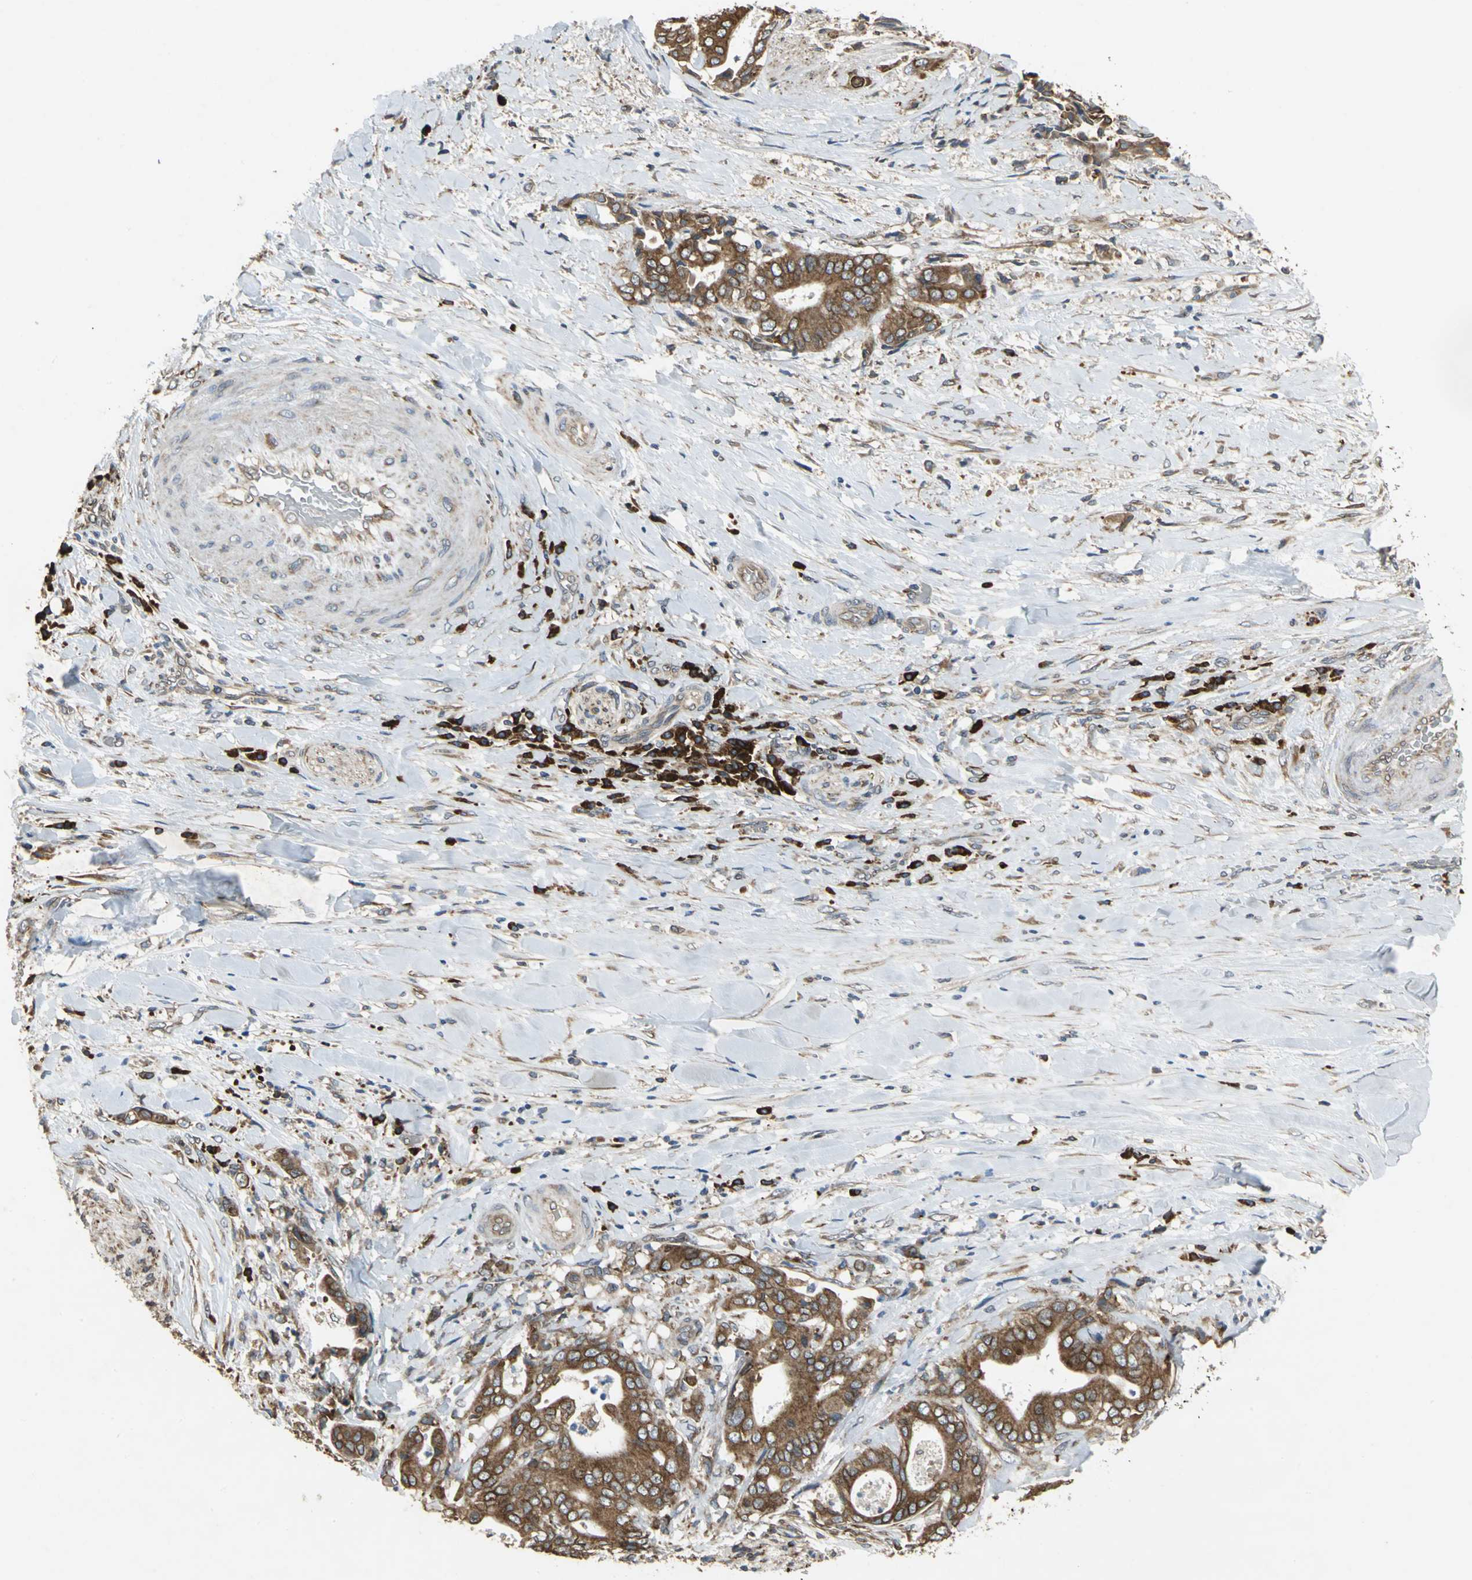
{"staining": {"intensity": "strong", "quantity": "25%-75%", "location": "cytoplasmic/membranous"}, "tissue": "liver cancer", "cell_type": "Tumor cells", "image_type": "cancer", "snomed": [{"axis": "morphology", "description": "Cholangiocarcinoma"}, {"axis": "topography", "description": "Liver"}], "caption": "Protein staining displays strong cytoplasmic/membranous staining in about 25%-75% of tumor cells in liver cholangiocarcinoma. (DAB (3,3'-diaminobenzidine) IHC with brightfield microscopy, high magnification).", "gene": "SYVN1", "patient": {"sex": "male", "age": 58}}